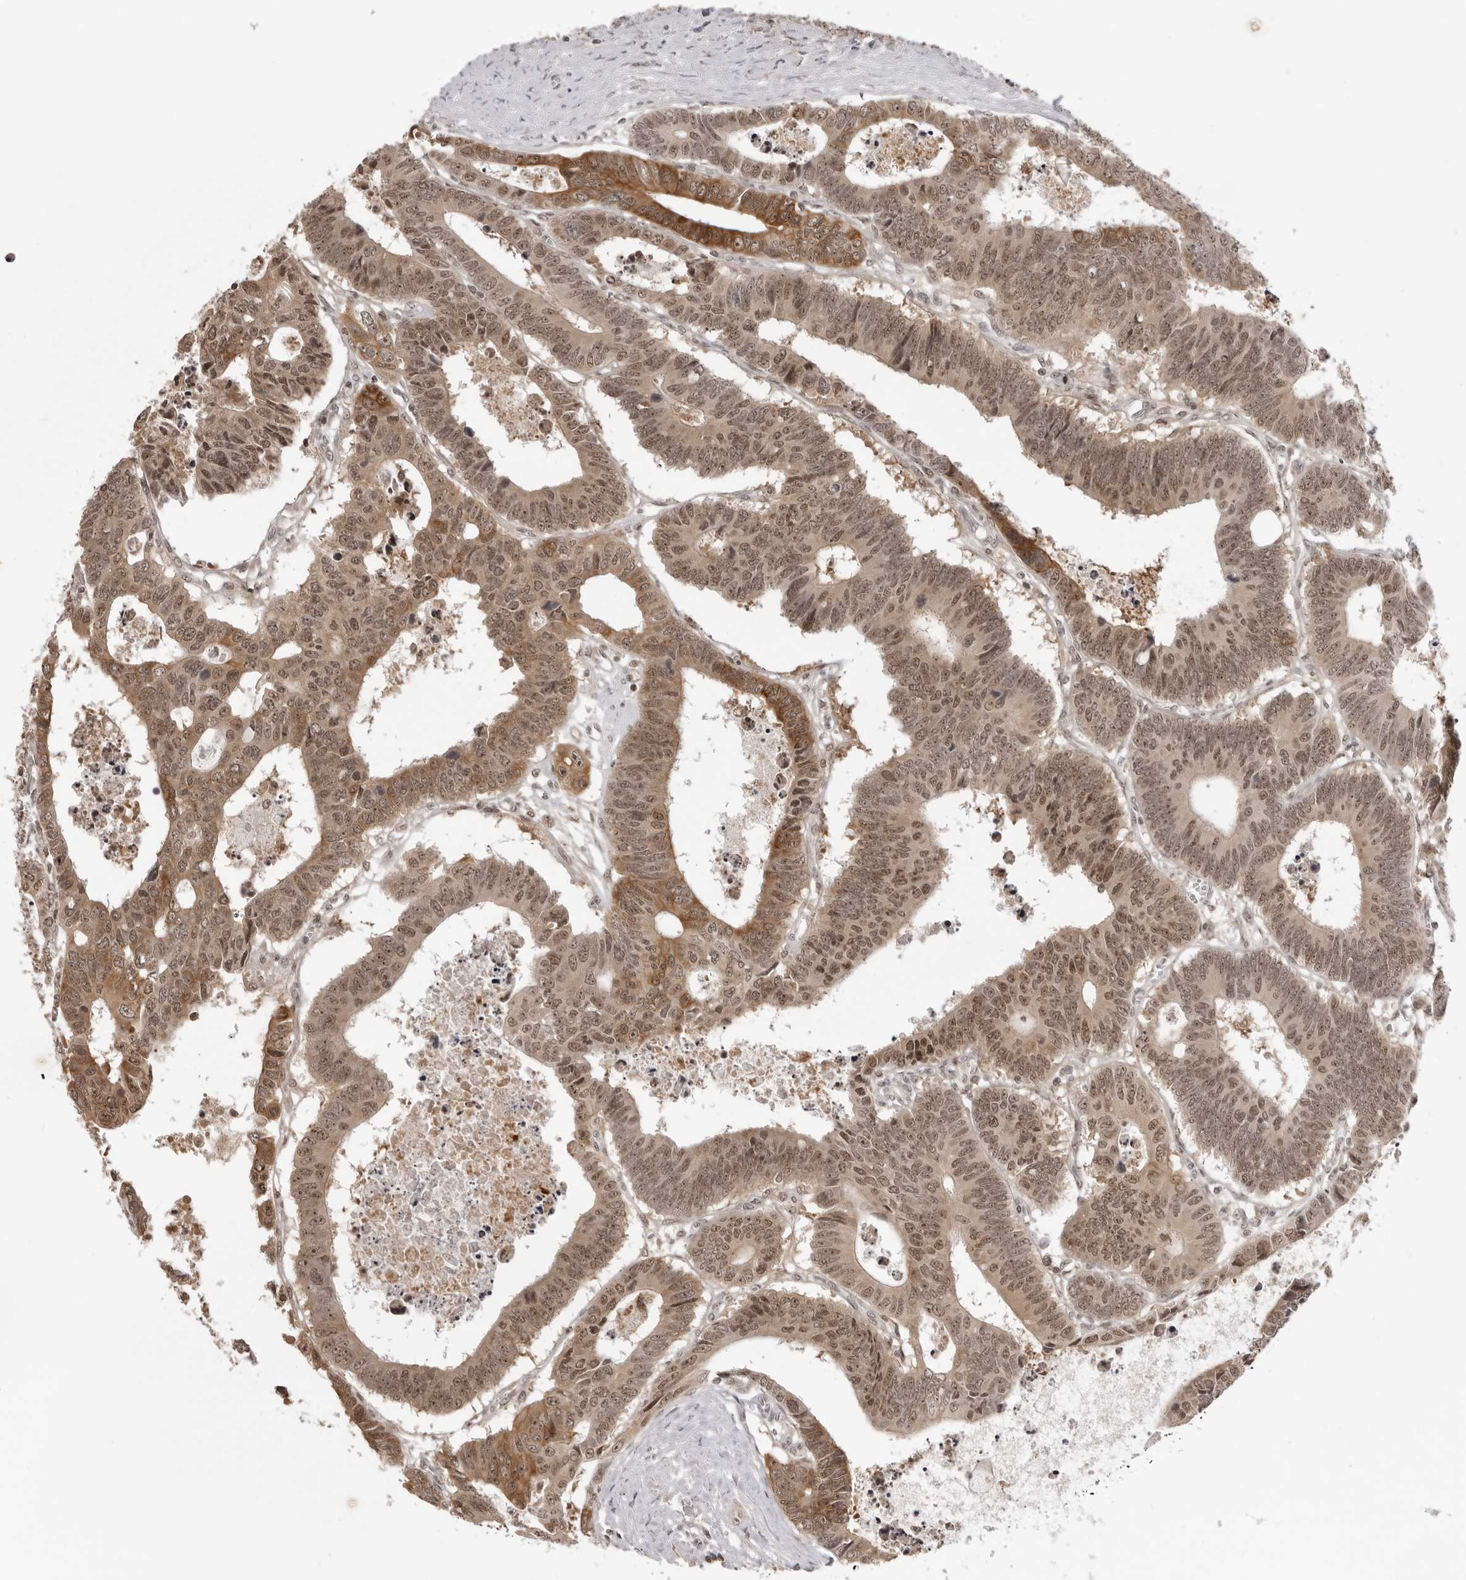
{"staining": {"intensity": "moderate", "quantity": ">75%", "location": "cytoplasmic/membranous,nuclear"}, "tissue": "colorectal cancer", "cell_type": "Tumor cells", "image_type": "cancer", "snomed": [{"axis": "morphology", "description": "Adenocarcinoma, NOS"}, {"axis": "topography", "description": "Rectum"}], "caption": "Protein staining of colorectal cancer (adenocarcinoma) tissue shows moderate cytoplasmic/membranous and nuclear positivity in approximately >75% of tumor cells.", "gene": "EXOSC10", "patient": {"sex": "male", "age": 84}}